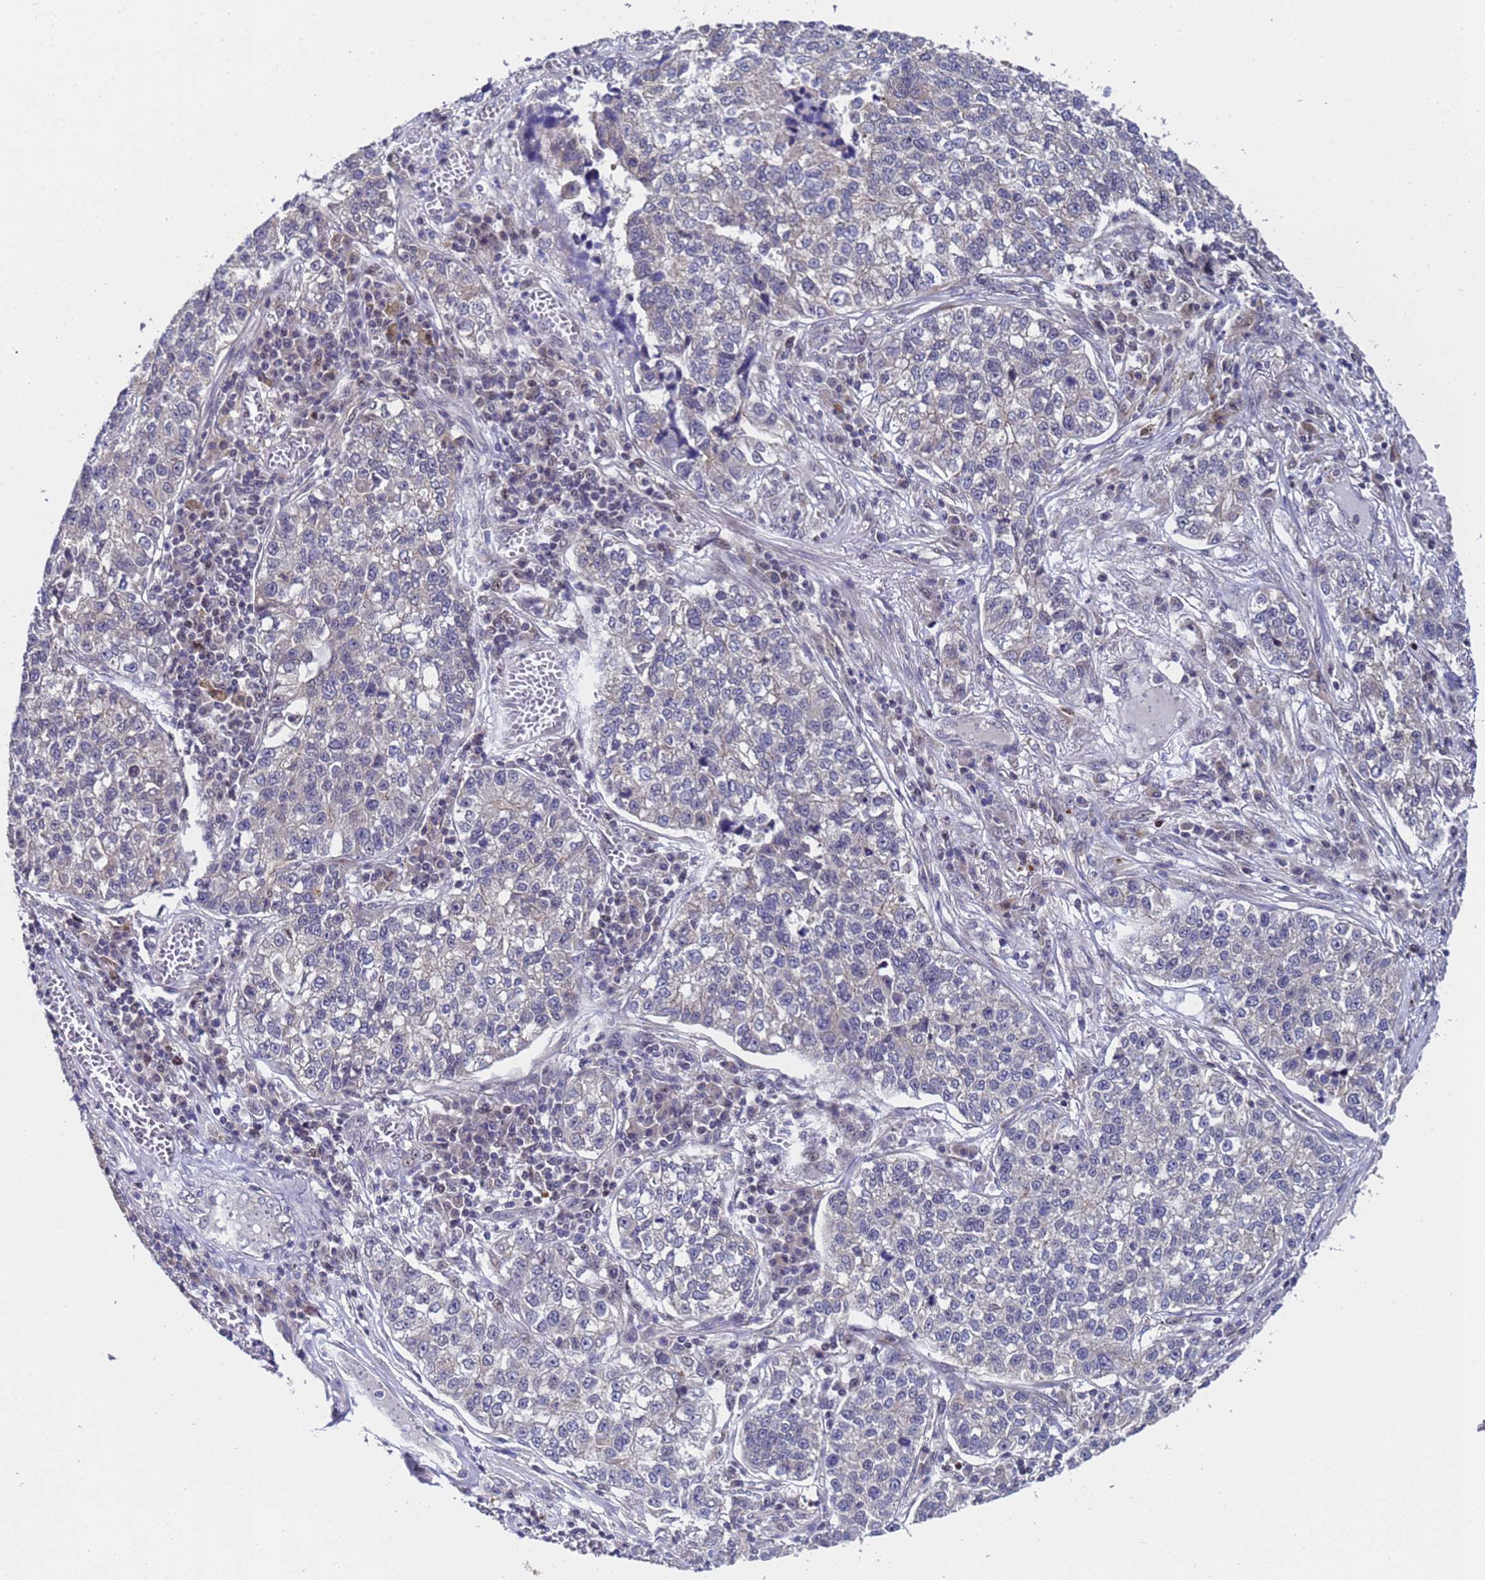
{"staining": {"intensity": "weak", "quantity": "<25%", "location": "cytoplasmic/membranous"}, "tissue": "lung cancer", "cell_type": "Tumor cells", "image_type": "cancer", "snomed": [{"axis": "morphology", "description": "Adenocarcinoma, NOS"}, {"axis": "topography", "description": "Lung"}], "caption": "Immunohistochemistry (IHC) photomicrograph of human lung cancer (adenocarcinoma) stained for a protein (brown), which demonstrates no positivity in tumor cells.", "gene": "ANAPC13", "patient": {"sex": "male", "age": 49}}